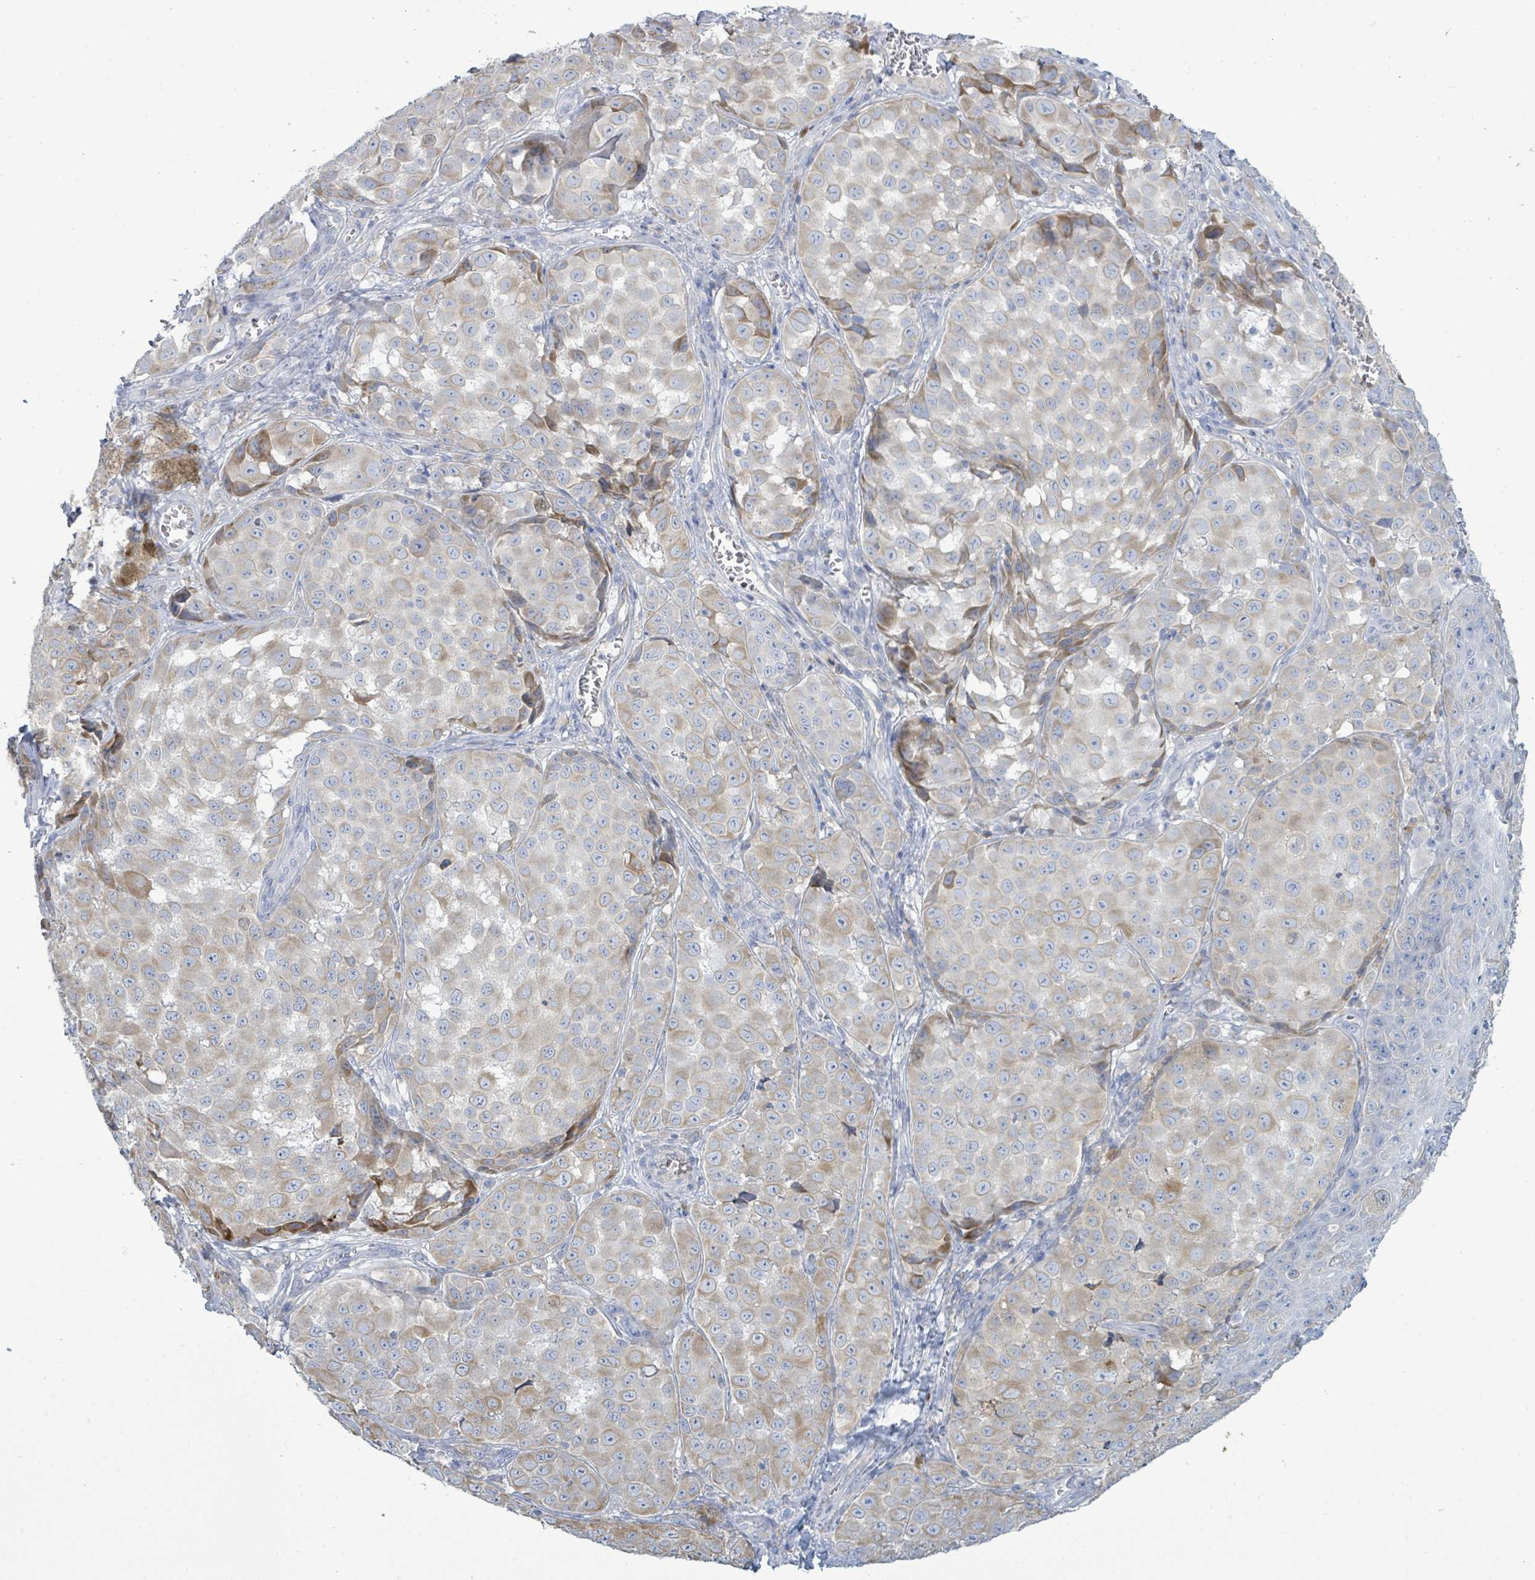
{"staining": {"intensity": "weak", "quantity": "25%-75%", "location": "cytoplasmic/membranous"}, "tissue": "melanoma", "cell_type": "Tumor cells", "image_type": "cancer", "snomed": [{"axis": "morphology", "description": "Malignant melanoma, NOS"}, {"axis": "topography", "description": "Skin"}], "caption": "Protein staining shows weak cytoplasmic/membranous positivity in about 25%-75% of tumor cells in malignant melanoma.", "gene": "SIRPB1", "patient": {"sex": "male", "age": 64}}